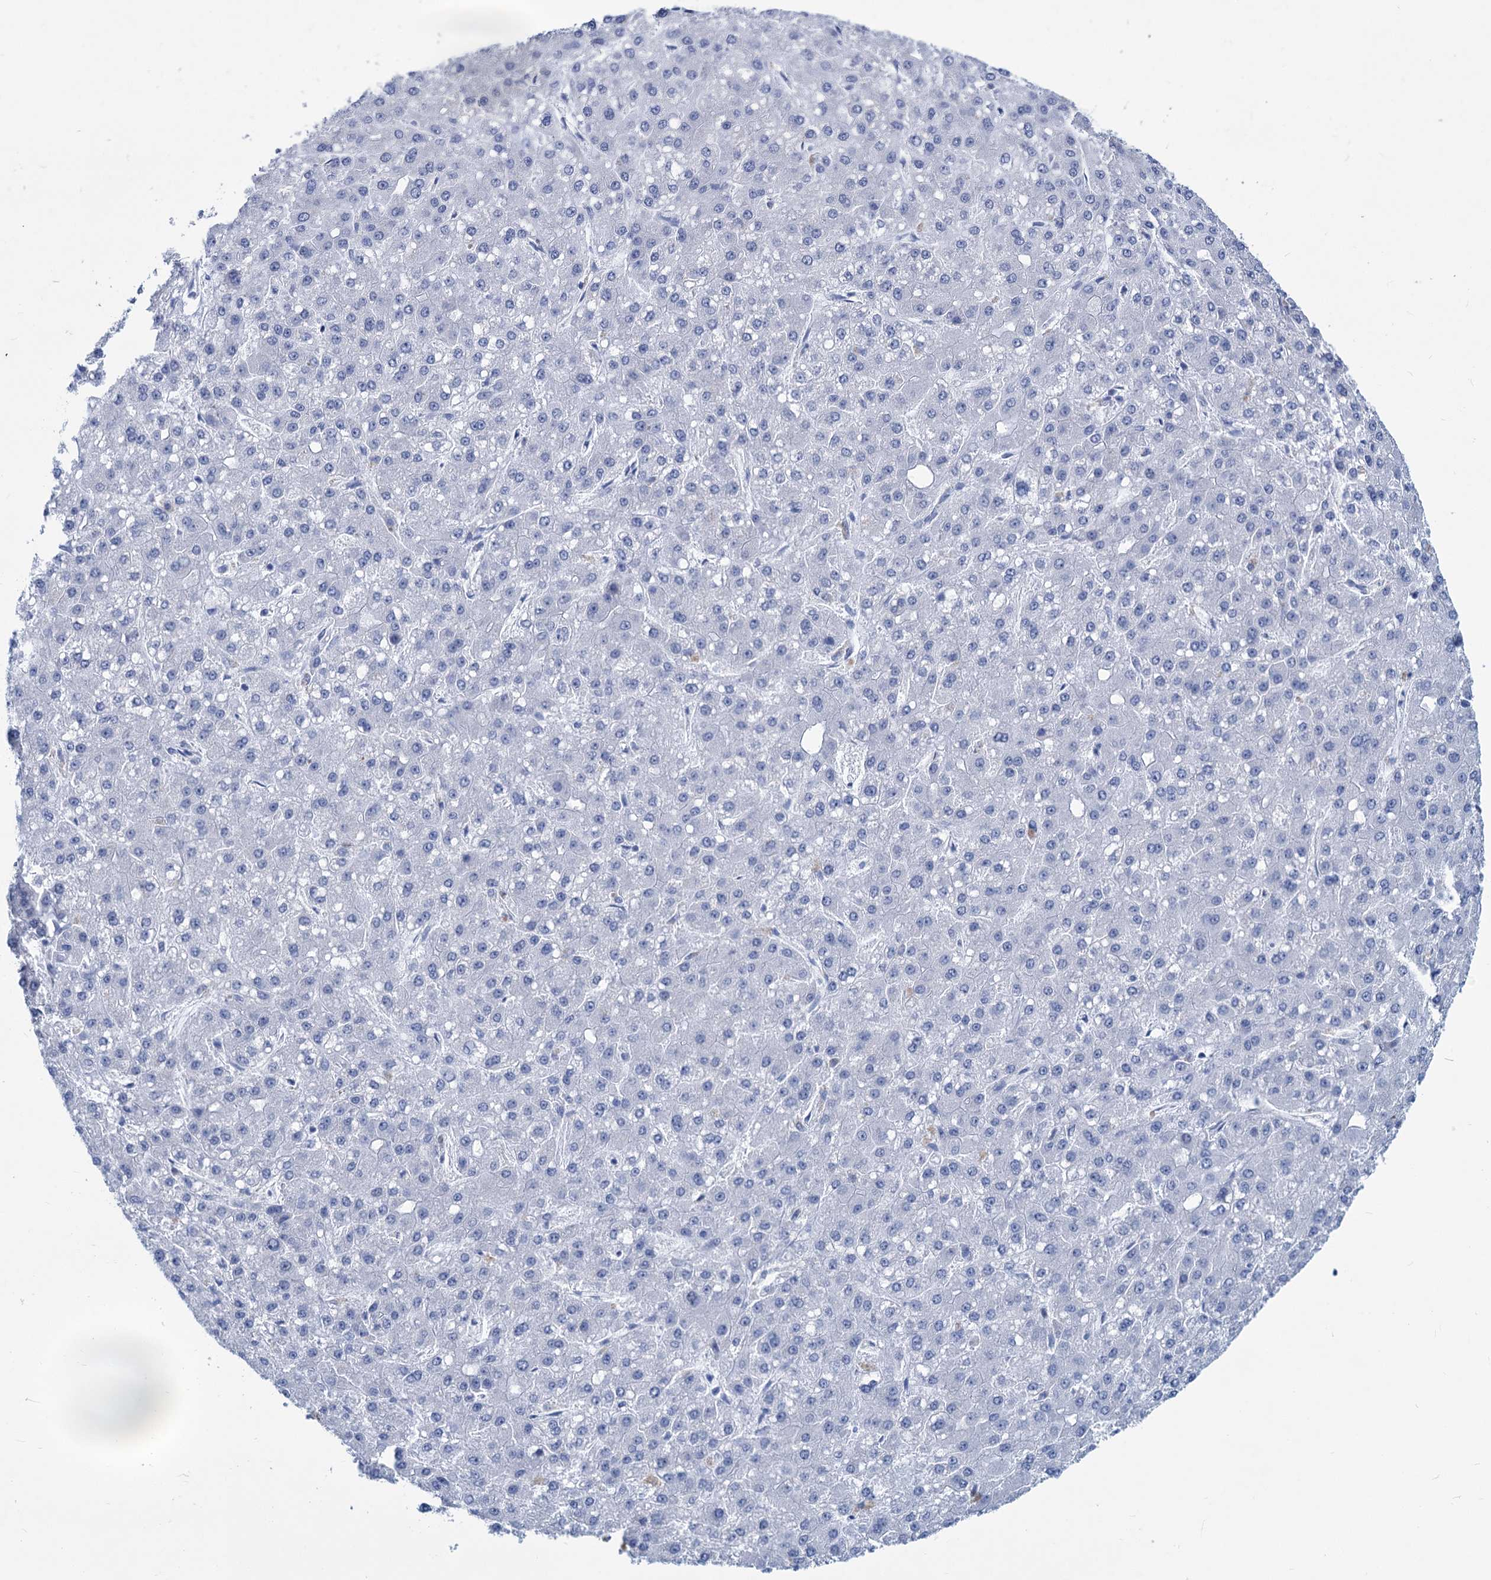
{"staining": {"intensity": "negative", "quantity": "none", "location": "none"}, "tissue": "liver cancer", "cell_type": "Tumor cells", "image_type": "cancer", "snomed": [{"axis": "morphology", "description": "Carcinoma, Hepatocellular, NOS"}, {"axis": "topography", "description": "Liver"}], "caption": "An immunohistochemistry (IHC) histopathology image of liver cancer is shown. There is no staining in tumor cells of liver cancer.", "gene": "NEU3", "patient": {"sex": "male", "age": 67}}